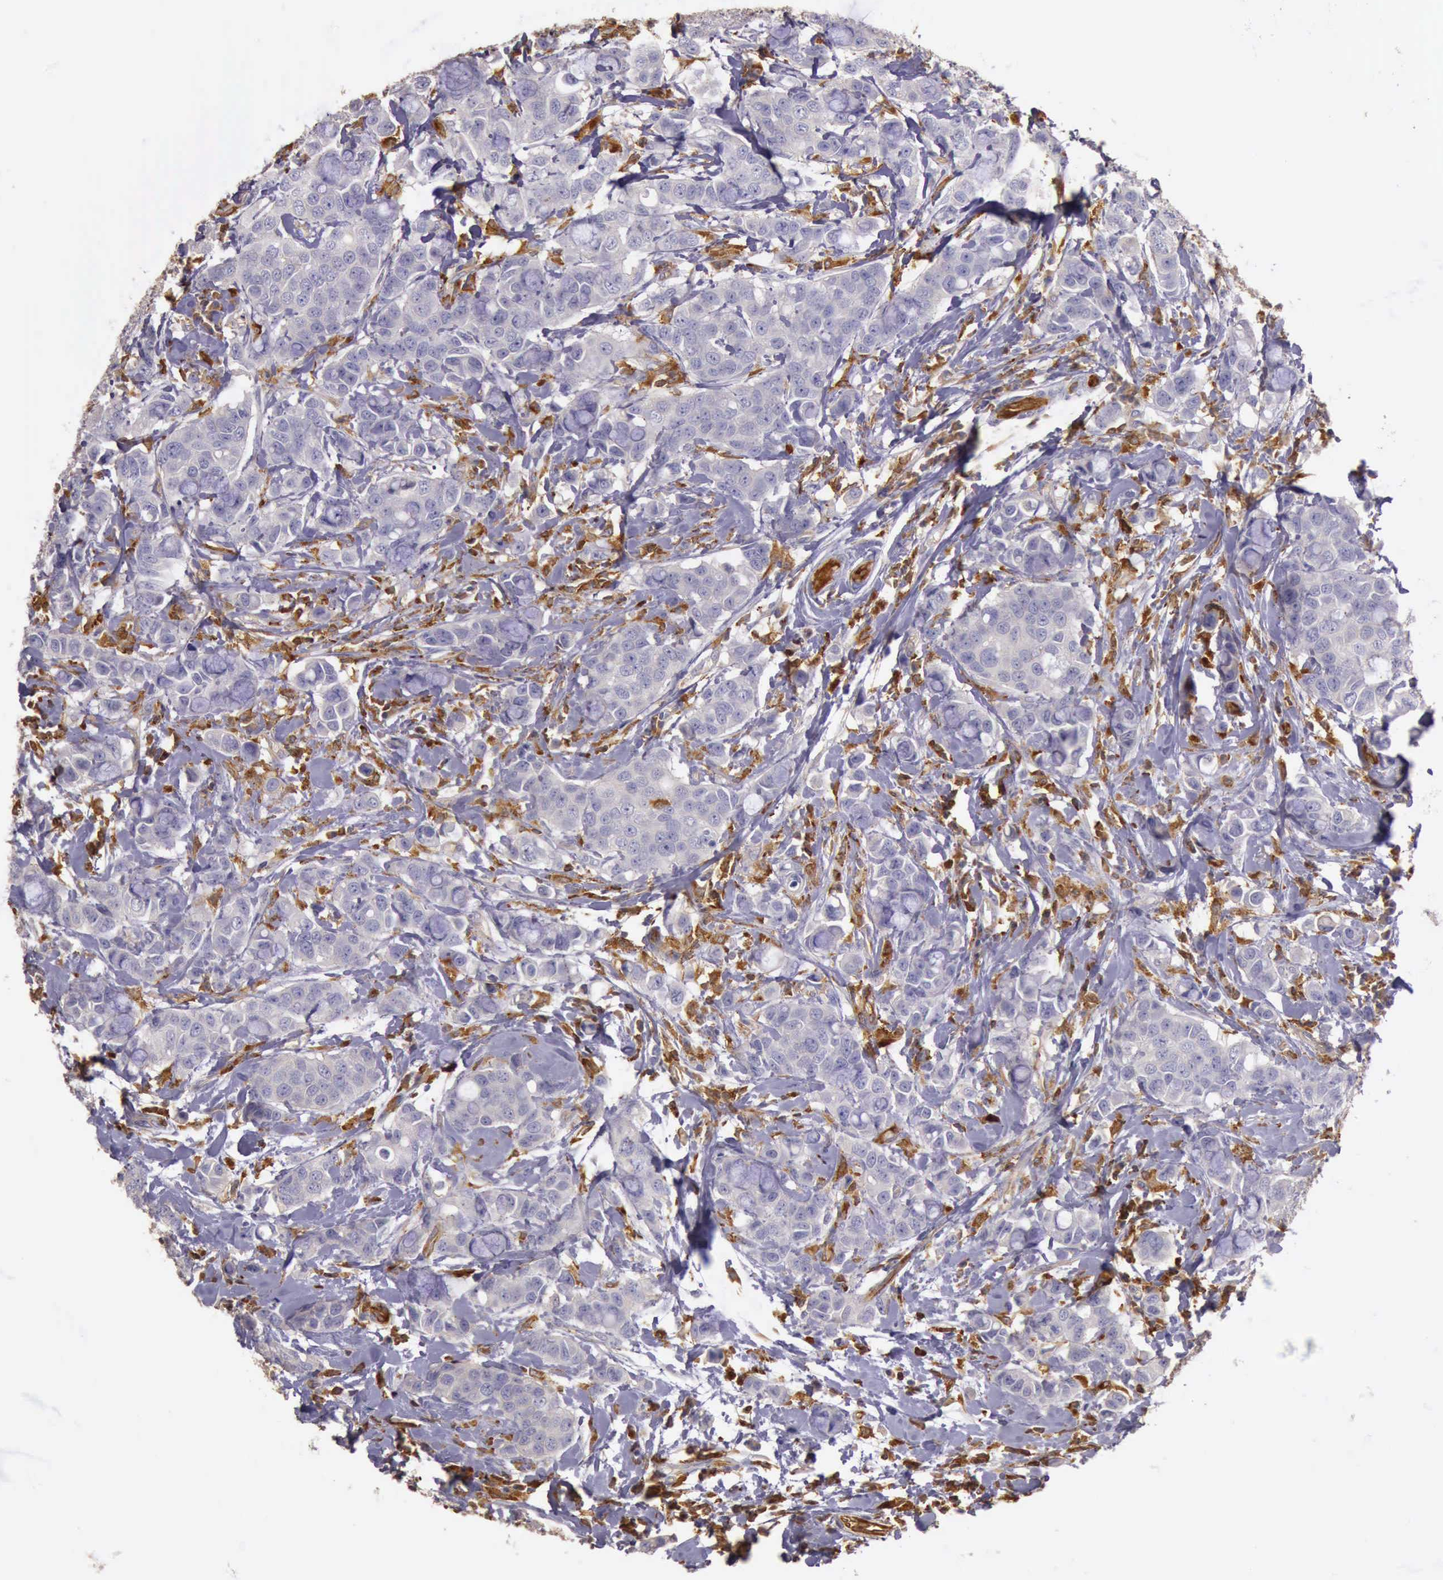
{"staining": {"intensity": "weak", "quantity": "<25%", "location": "cytoplasmic/membranous"}, "tissue": "breast cancer", "cell_type": "Tumor cells", "image_type": "cancer", "snomed": [{"axis": "morphology", "description": "Duct carcinoma"}, {"axis": "topography", "description": "Breast"}], "caption": "DAB immunohistochemical staining of breast cancer shows no significant staining in tumor cells. Nuclei are stained in blue.", "gene": "ARHGAP4", "patient": {"sex": "female", "age": 27}}